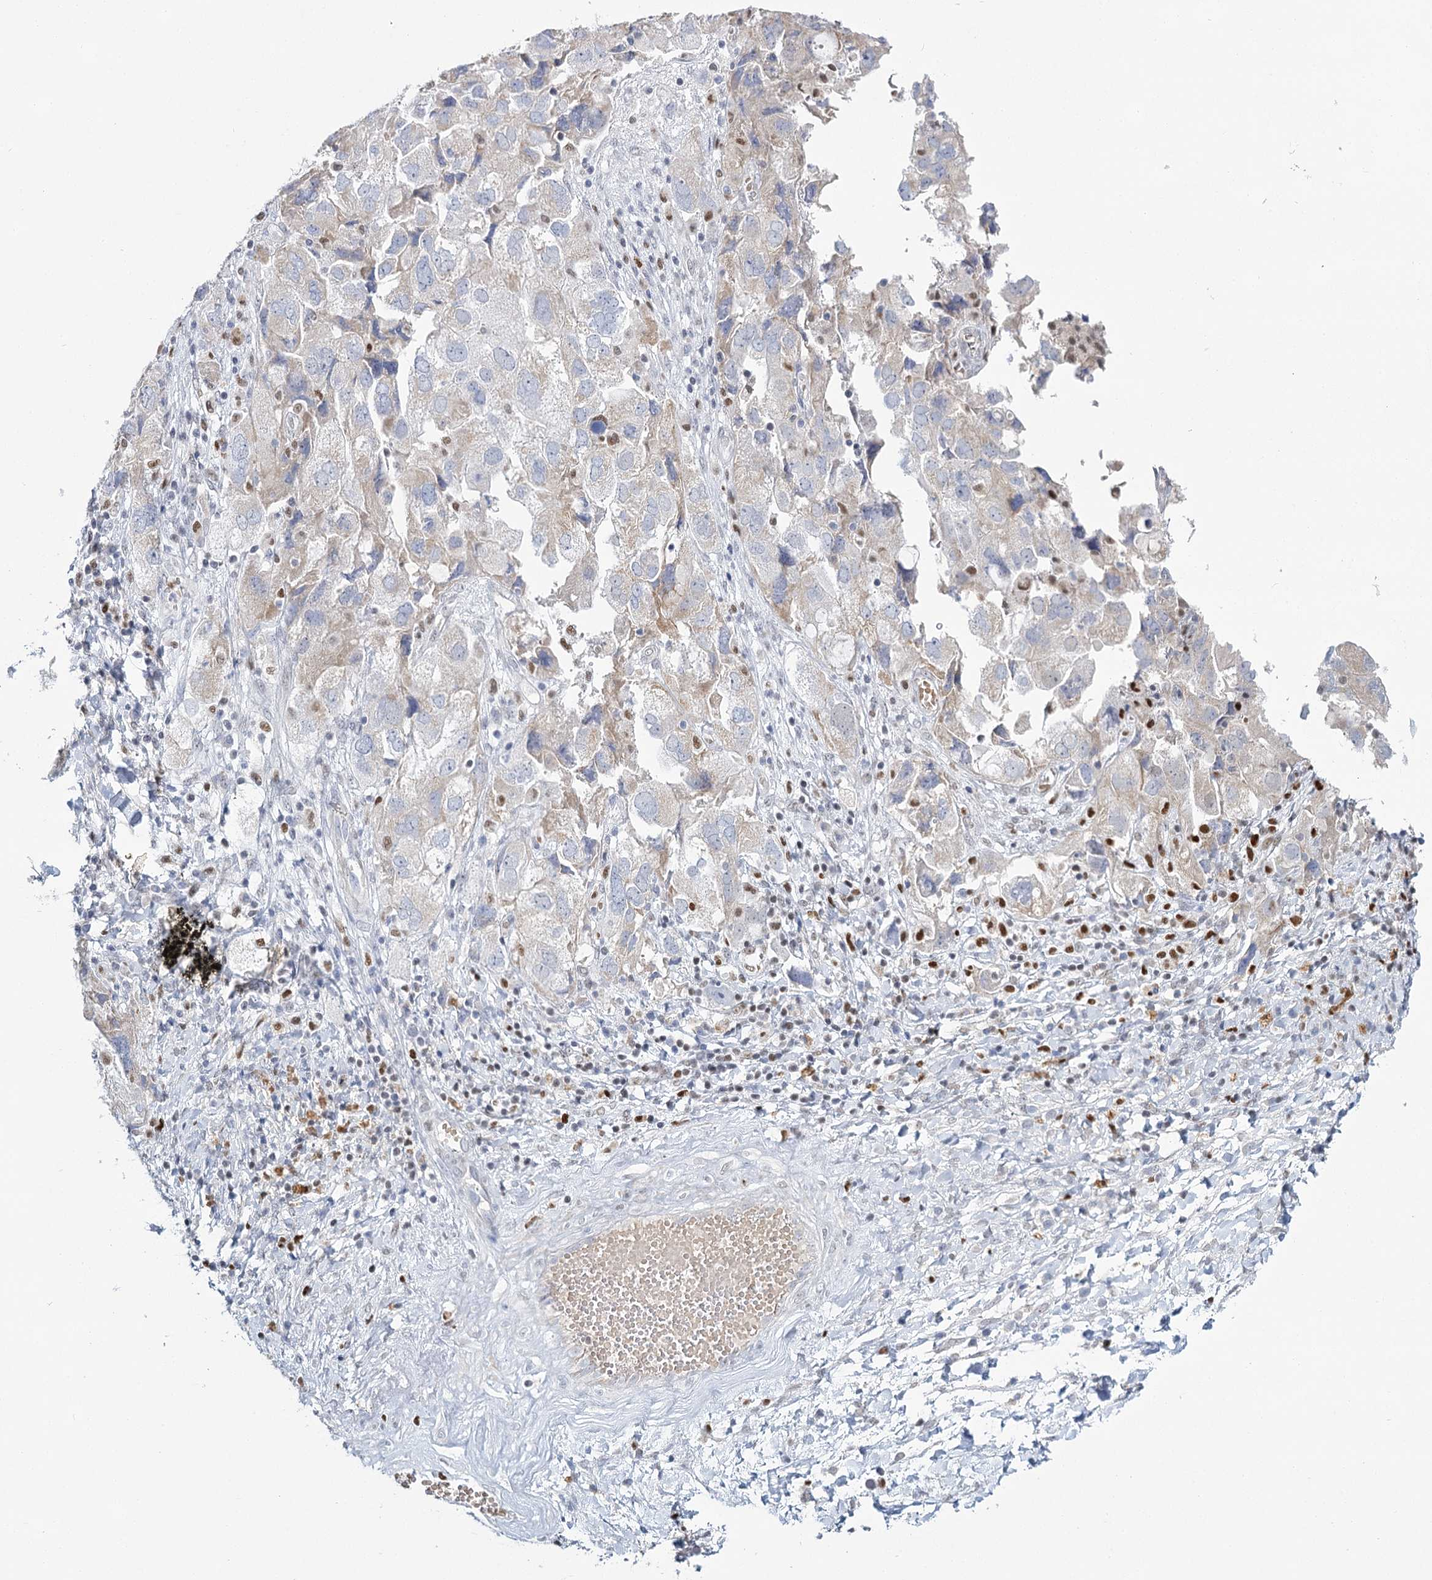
{"staining": {"intensity": "negative", "quantity": "none", "location": "none"}, "tissue": "ovarian cancer", "cell_type": "Tumor cells", "image_type": "cancer", "snomed": [{"axis": "morphology", "description": "Carcinoma, NOS"}, {"axis": "morphology", "description": "Cystadenocarcinoma, serous, NOS"}, {"axis": "topography", "description": "Ovary"}], "caption": "High power microscopy photomicrograph of an immunohistochemistry (IHC) histopathology image of serous cystadenocarcinoma (ovarian), revealing no significant staining in tumor cells.", "gene": "IGSF3", "patient": {"sex": "female", "age": 69}}